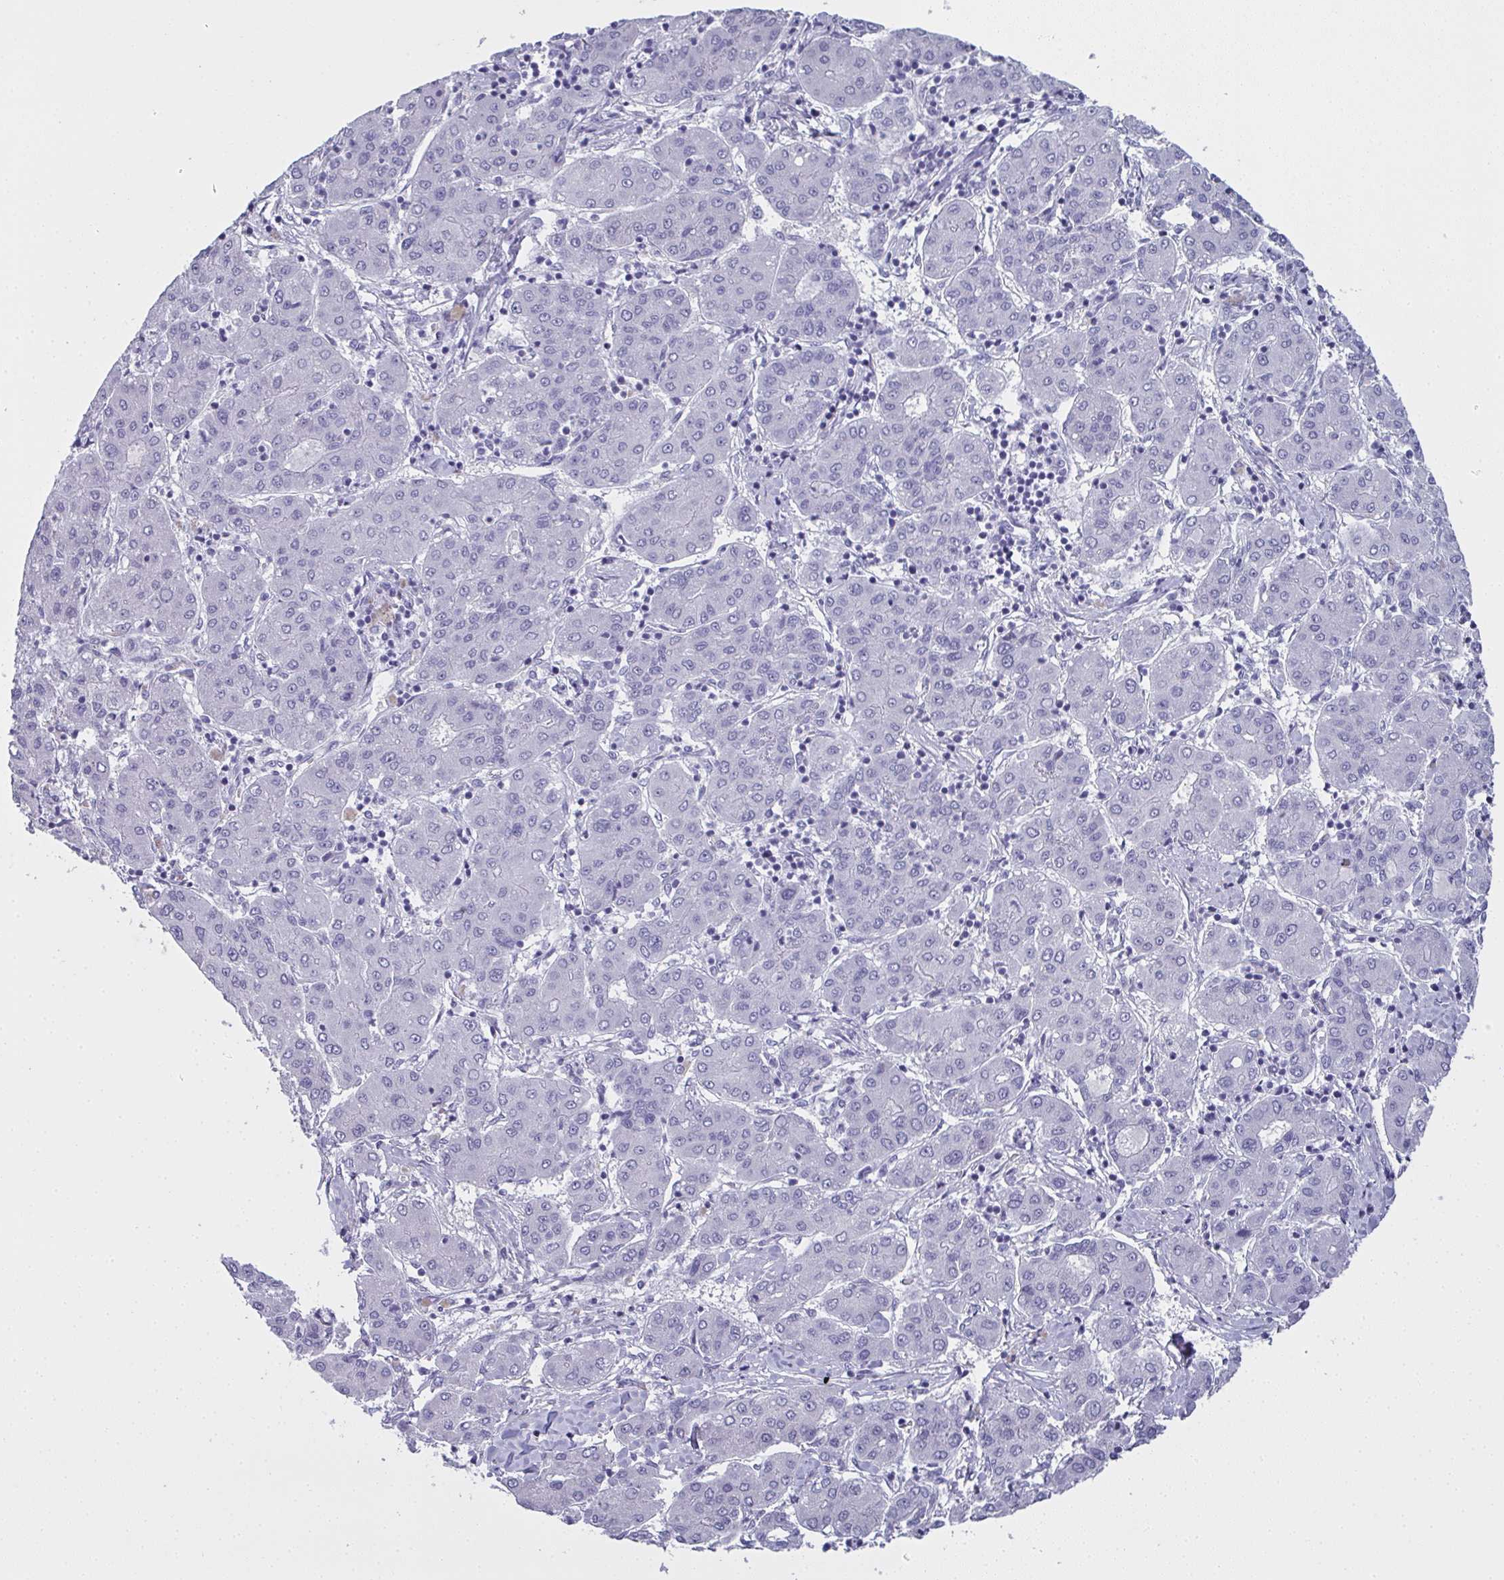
{"staining": {"intensity": "negative", "quantity": "none", "location": "none"}, "tissue": "liver cancer", "cell_type": "Tumor cells", "image_type": "cancer", "snomed": [{"axis": "morphology", "description": "Carcinoma, Hepatocellular, NOS"}, {"axis": "topography", "description": "Liver"}], "caption": "Immunohistochemistry (IHC) micrograph of liver cancer stained for a protein (brown), which displays no positivity in tumor cells.", "gene": "SLC36A2", "patient": {"sex": "male", "age": 65}}